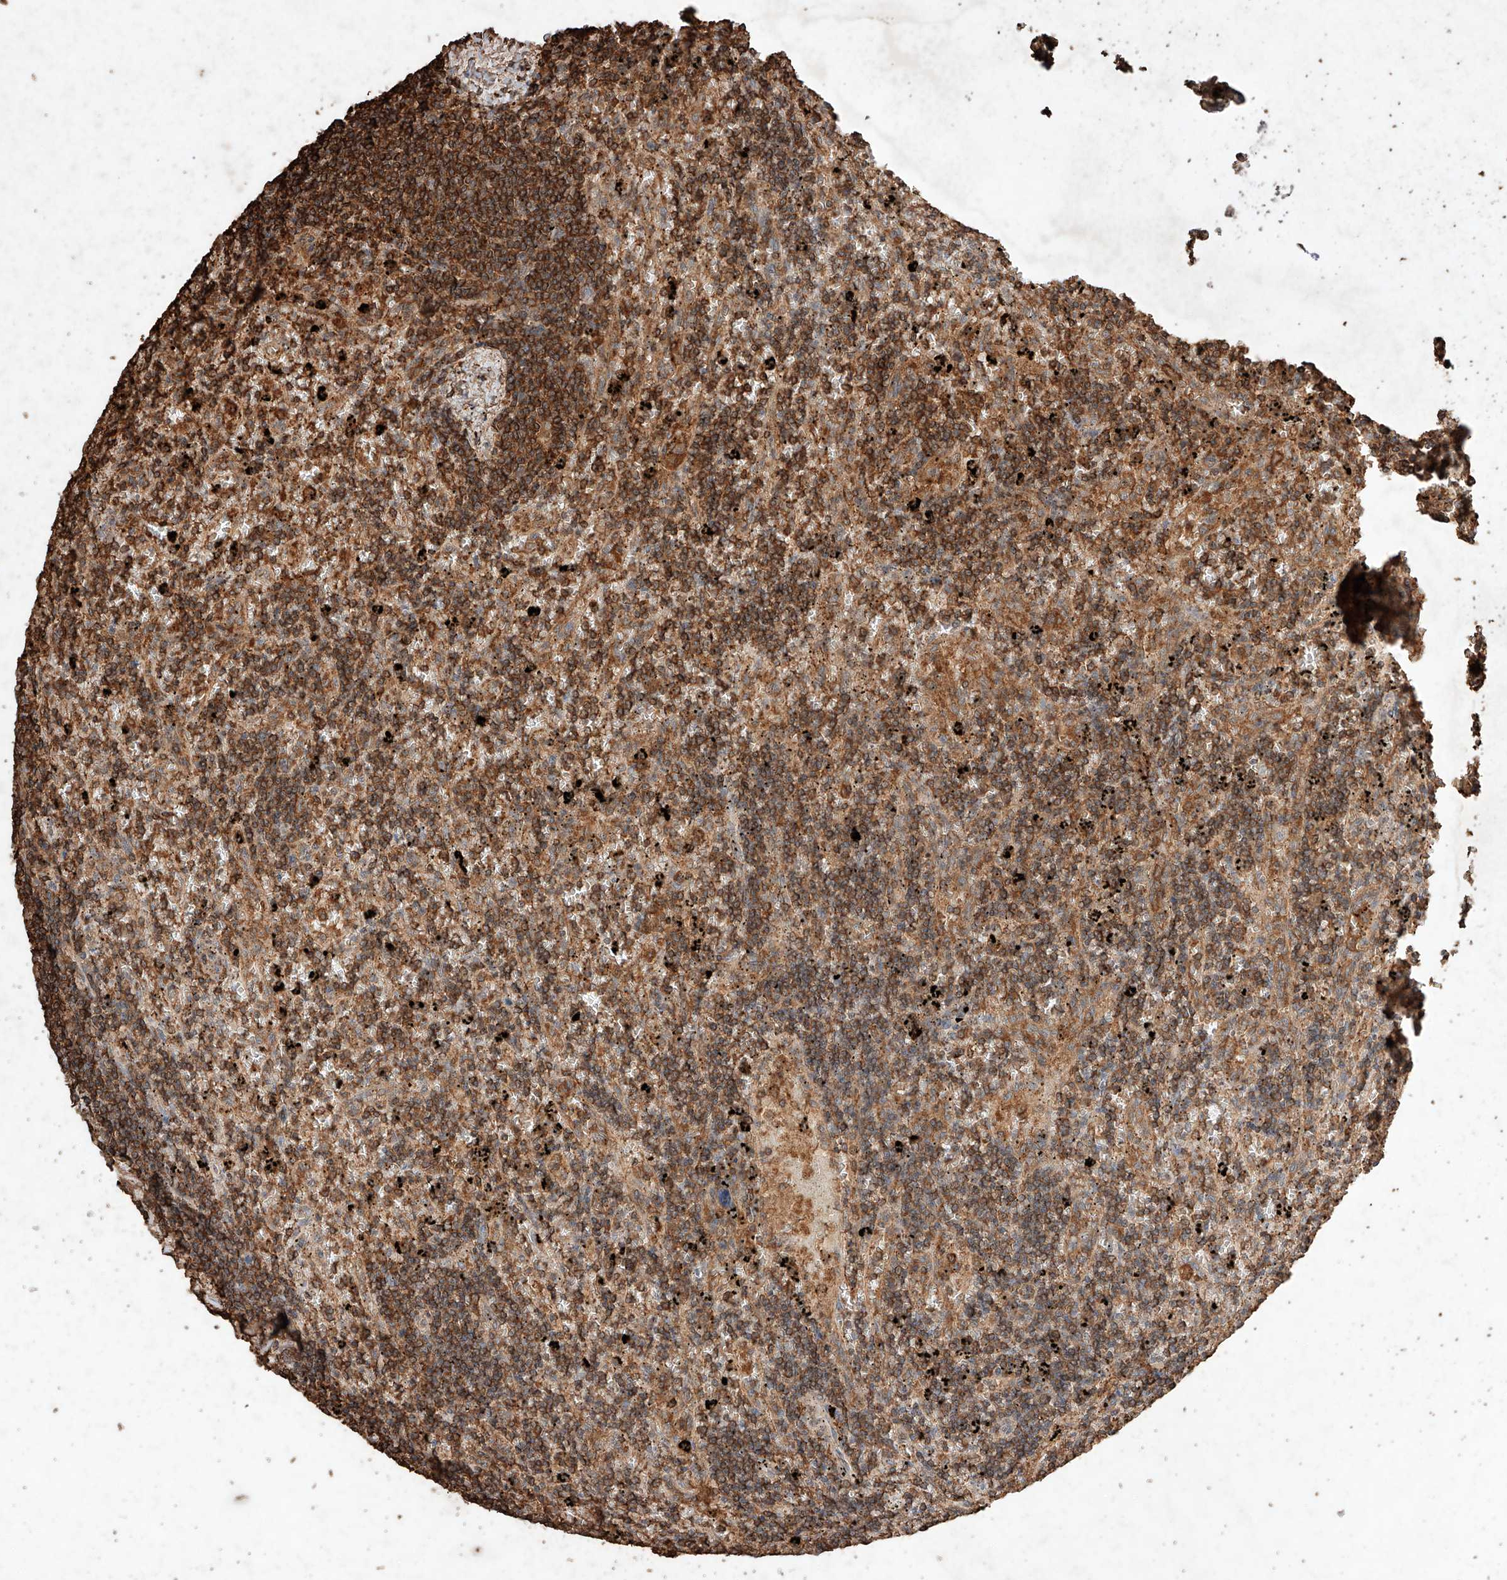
{"staining": {"intensity": "moderate", "quantity": ">75%", "location": "cytoplasmic/membranous"}, "tissue": "lymphoma", "cell_type": "Tumor cells", "image_type": "cancer", "snomed": [{"axis": "morphology", "description": "Malignant lymphoma, non-Hodgkin's type, Low grade"}, {"axis": "topography", "description": "Spleen"}], "caption": "A photomicrograph of human lymphoma stained for a protein demonstrates moderate cytoplasmic/membranous brown staining in tumor cells. The staining is performed using DAB brown chromogen to label protein expression. The nuclei are counter-stained blue using hematoxylin.", "gene": "M6PR", "patient": {"sex": "male", "age": 76}}